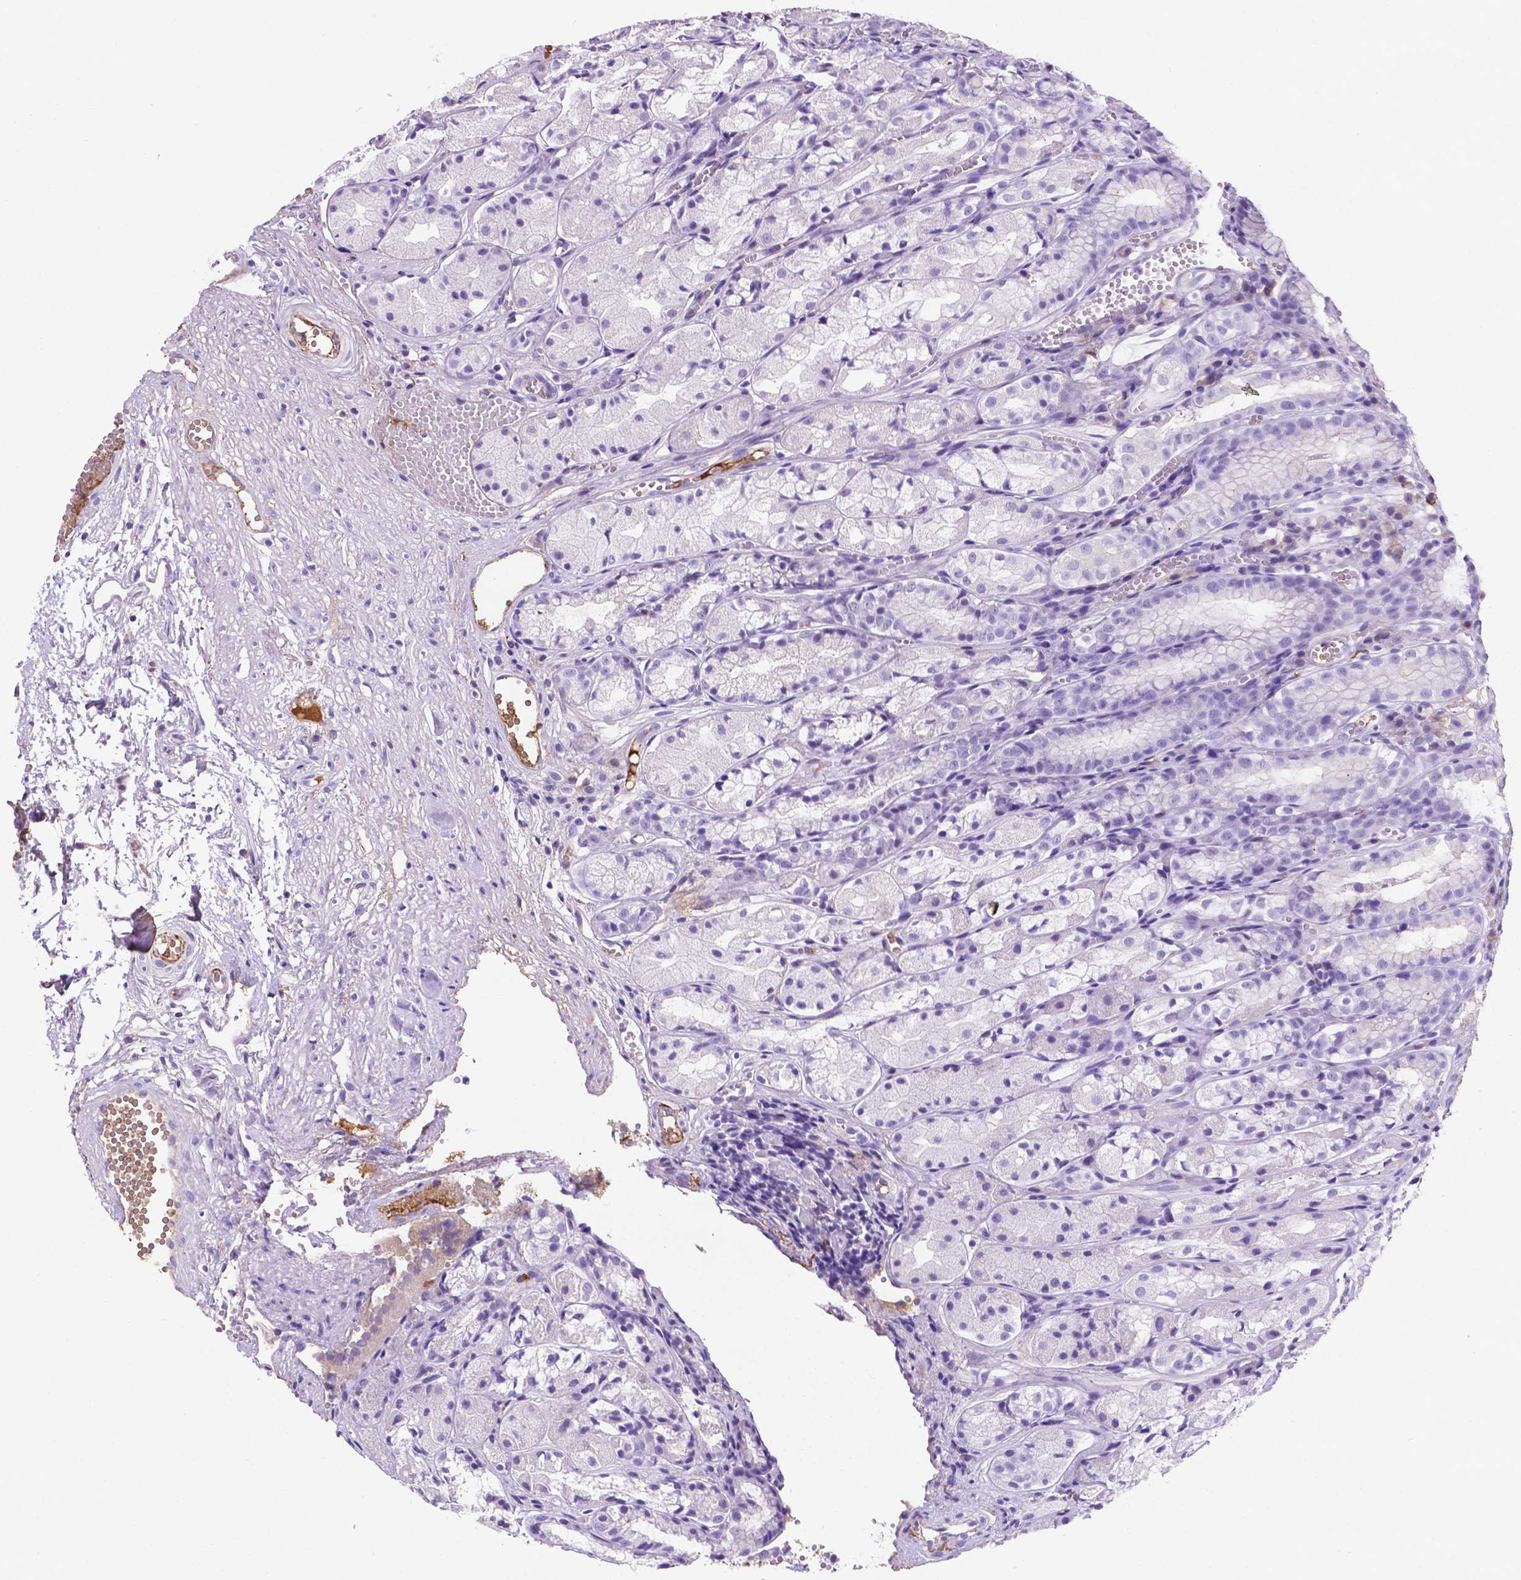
{"staining": {"intensity": "negative", "quantity": "none", "location": "none"}, "tissue": "stomach", "cell_type": "Glandular cells", "image_type": "normal", "snomed": [{"axis": "morphology", "description": "Normal tissue, NOS"}, {"axis": "topography", "description": "Stomach"}], "caption": "Glandular cells show no significant expression in benign stomach. (Brightfield microscopy of DAB (3,3'-diaminobenzidine) IHC at high magnification).", "gene": "APOE", "patient": {"sex": "male", "age": 70}}